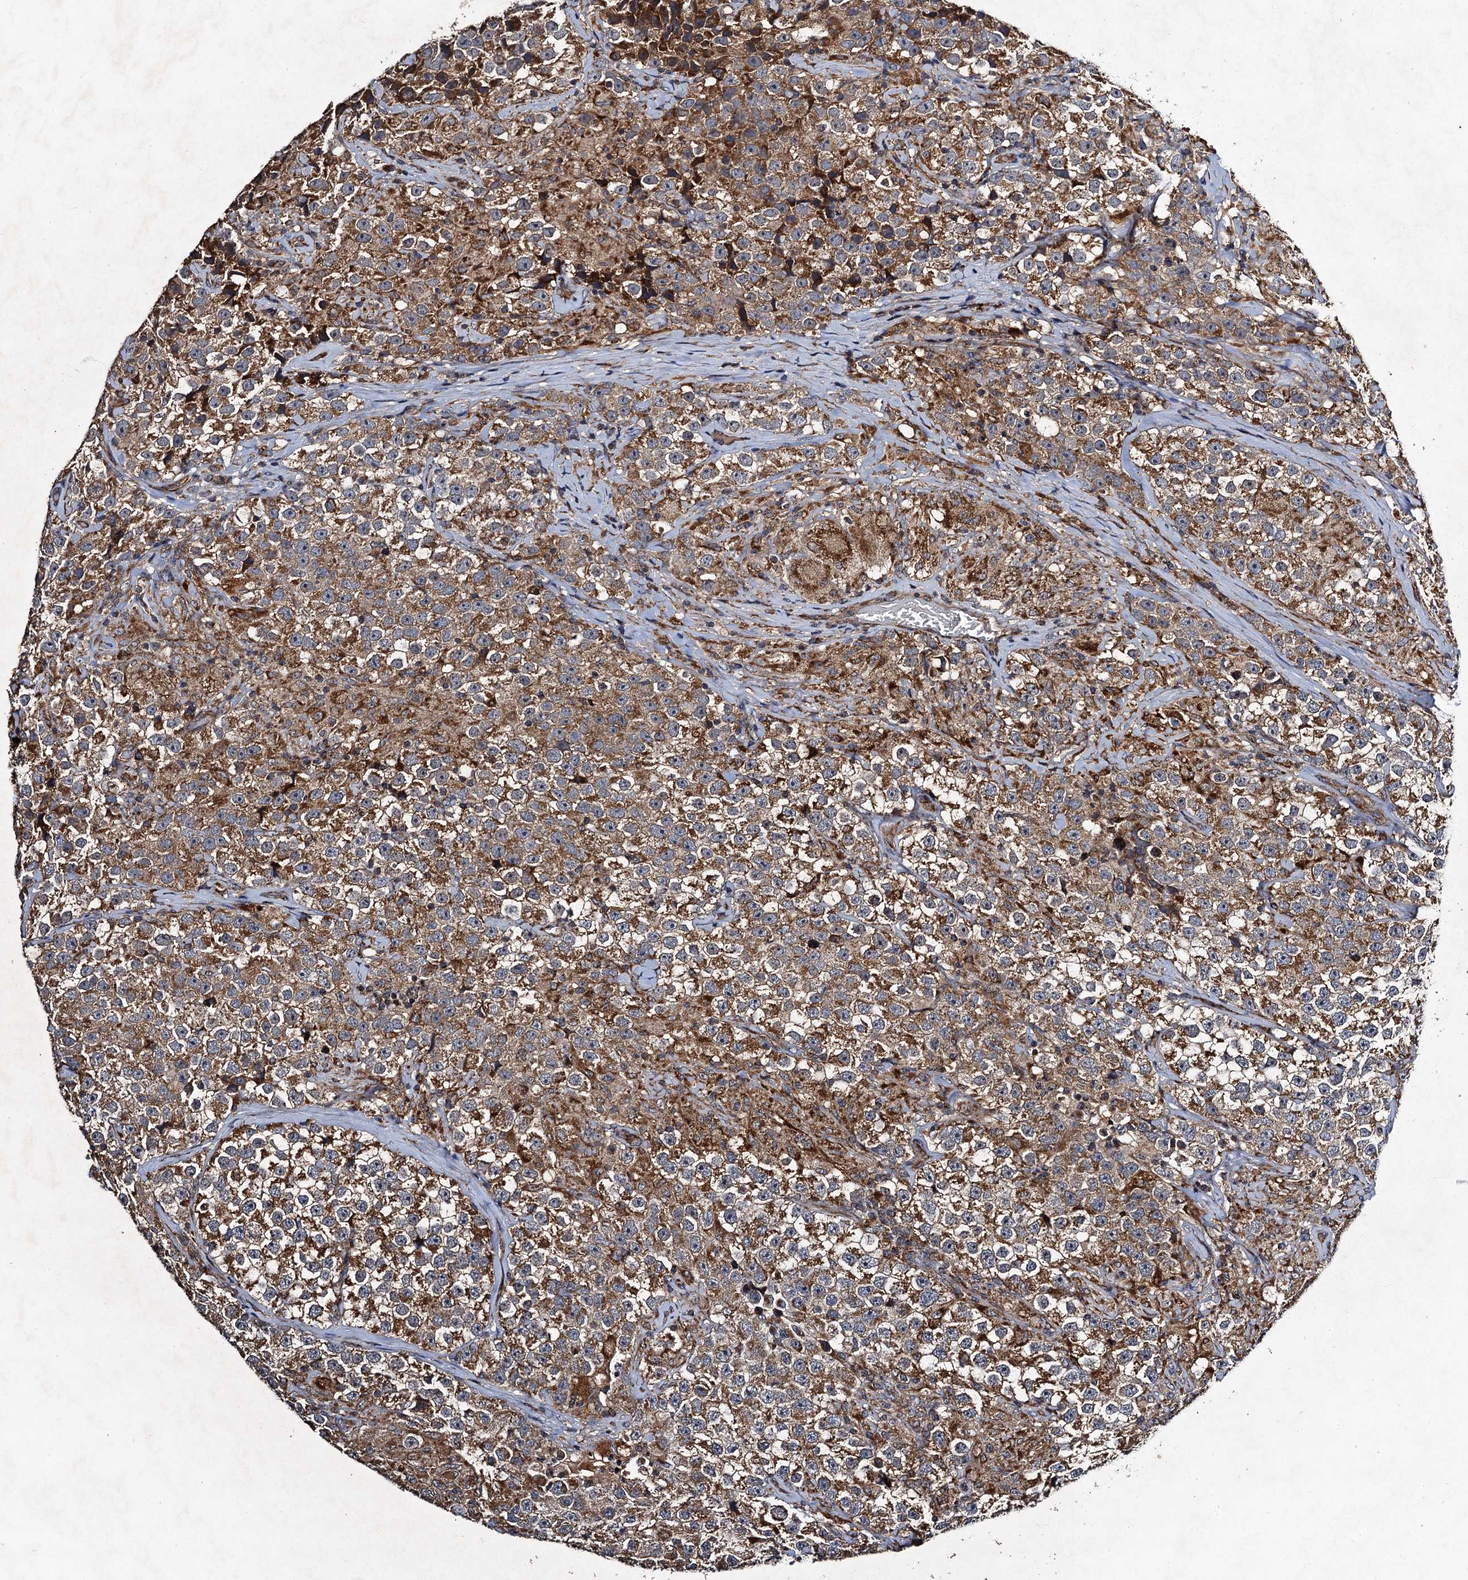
{"staining": {"intensity": "moderate", "quantity": ">75%", "location": "cytoplasmic/membranous"}, "tissue": "testis cancer", "cell_type": "Tumor cells", "image_type": "cancer", "snomed": [{"axis": "morphology", "description": "Seminoma, NOS"}, {"axis": "topography", "description": "Testis"}], "caption": "Human testis seminoma stained with a brown dye displays moderate cytoplasmic/membranous positive positivity in about >75% of tumor cells.", "gene": "NDUFA13", "patient": {"sex": "male", "age": 46}}